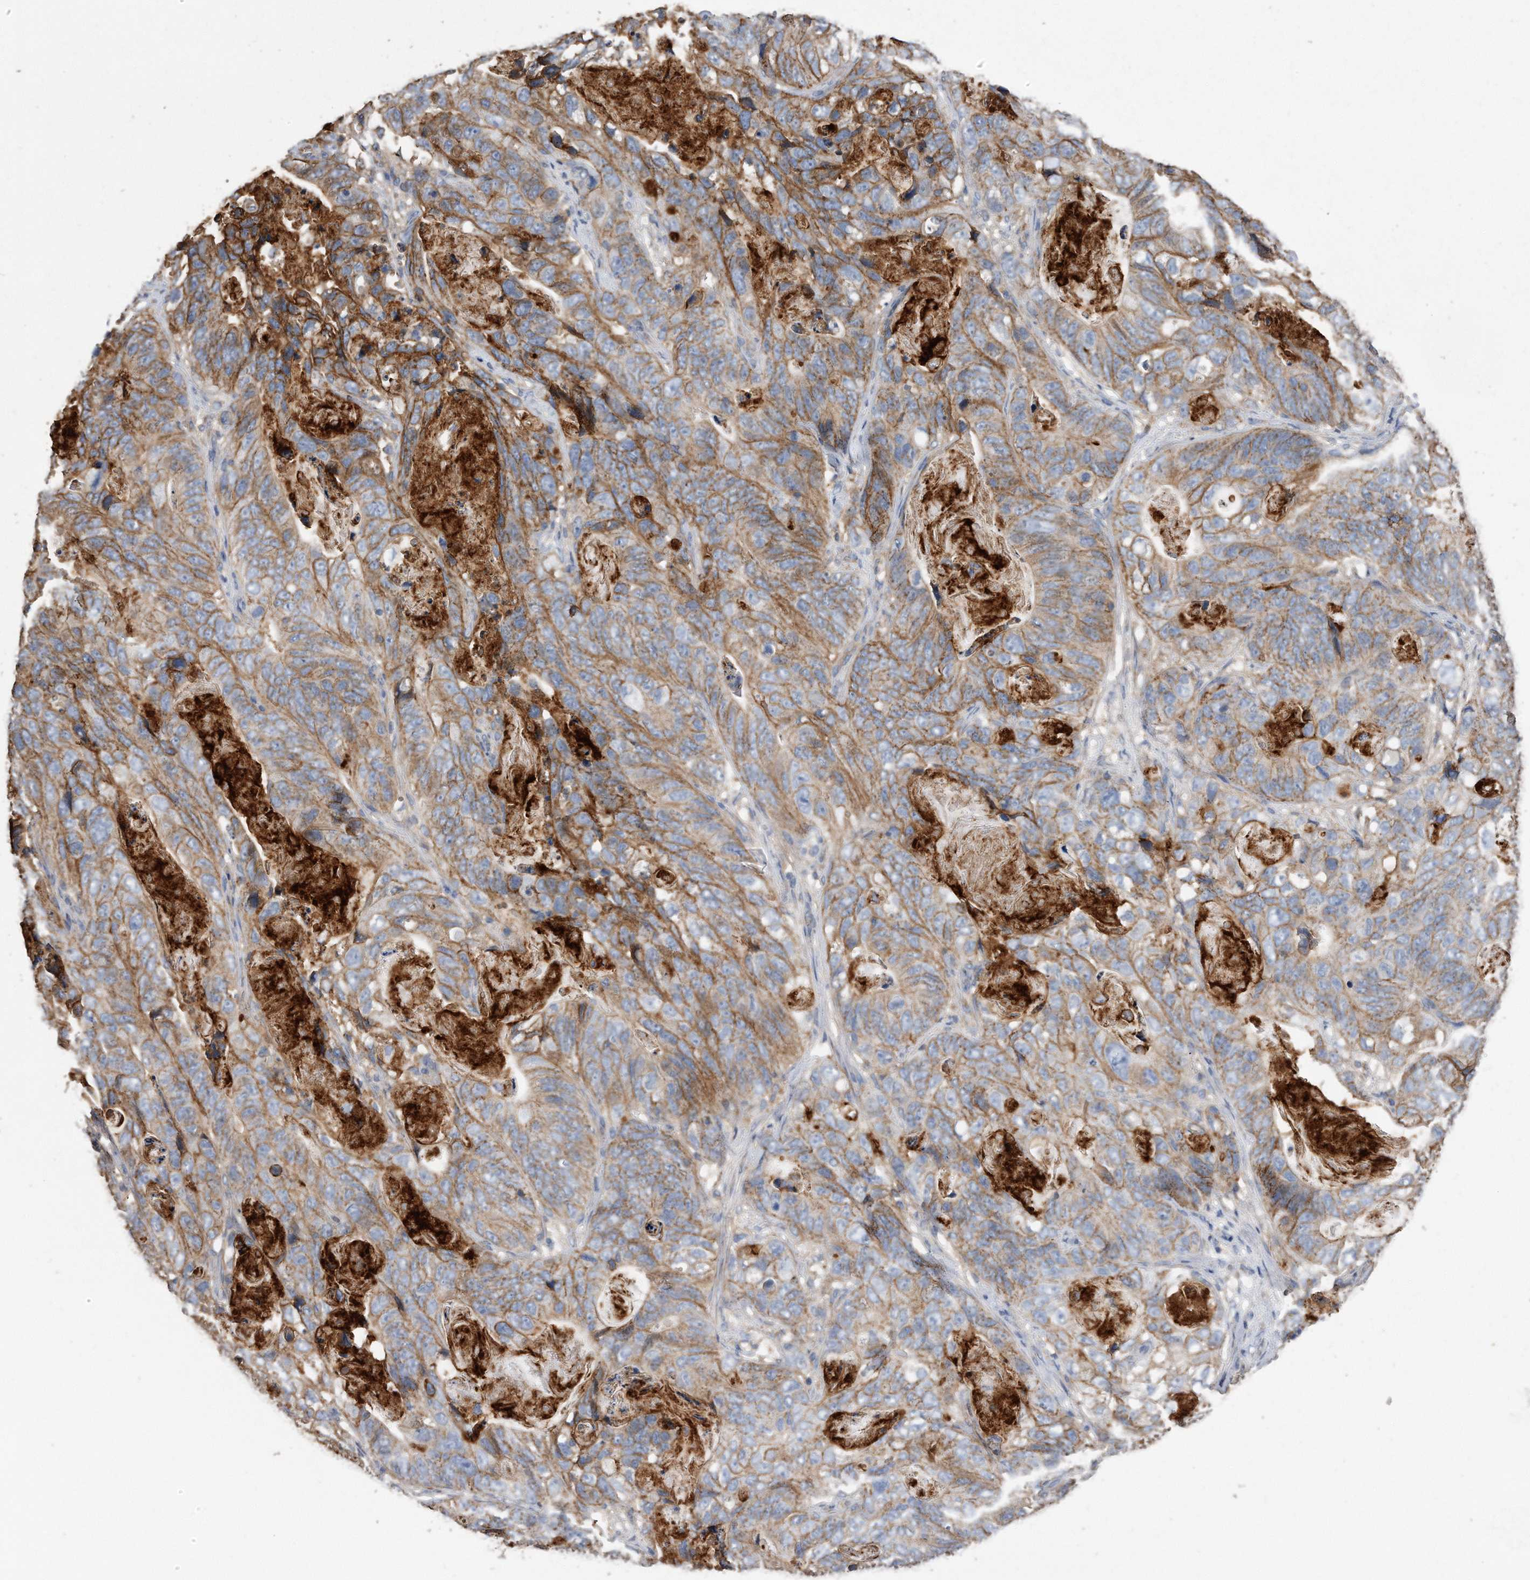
{"staining": {"intensity": "moderate", "quantity": ">75%", "location": "cytoplasmic/membranous"}, "tissue": "stomach cancer", "cell_type": "Tumor cells", "image_type": "cancer", "snomed": [{"axis": "morphology", "description": "Normal tissue, NOS"}, {"axis": "morphology", "description": "Adenocarcinoma, NOS"}, {"axis": "topography", "description": "Stomach"}], "caption": "The immunohistochemical stain highlights moderate cytoplasmic/membranous staining in tumor cells of stomach cancer (adenocarcinoma) tissue. The protein is shown in brown color, while the nuclei are stained blue.", "gene": "CDCP1", "patient": {"sex": "female", "age": 89}}